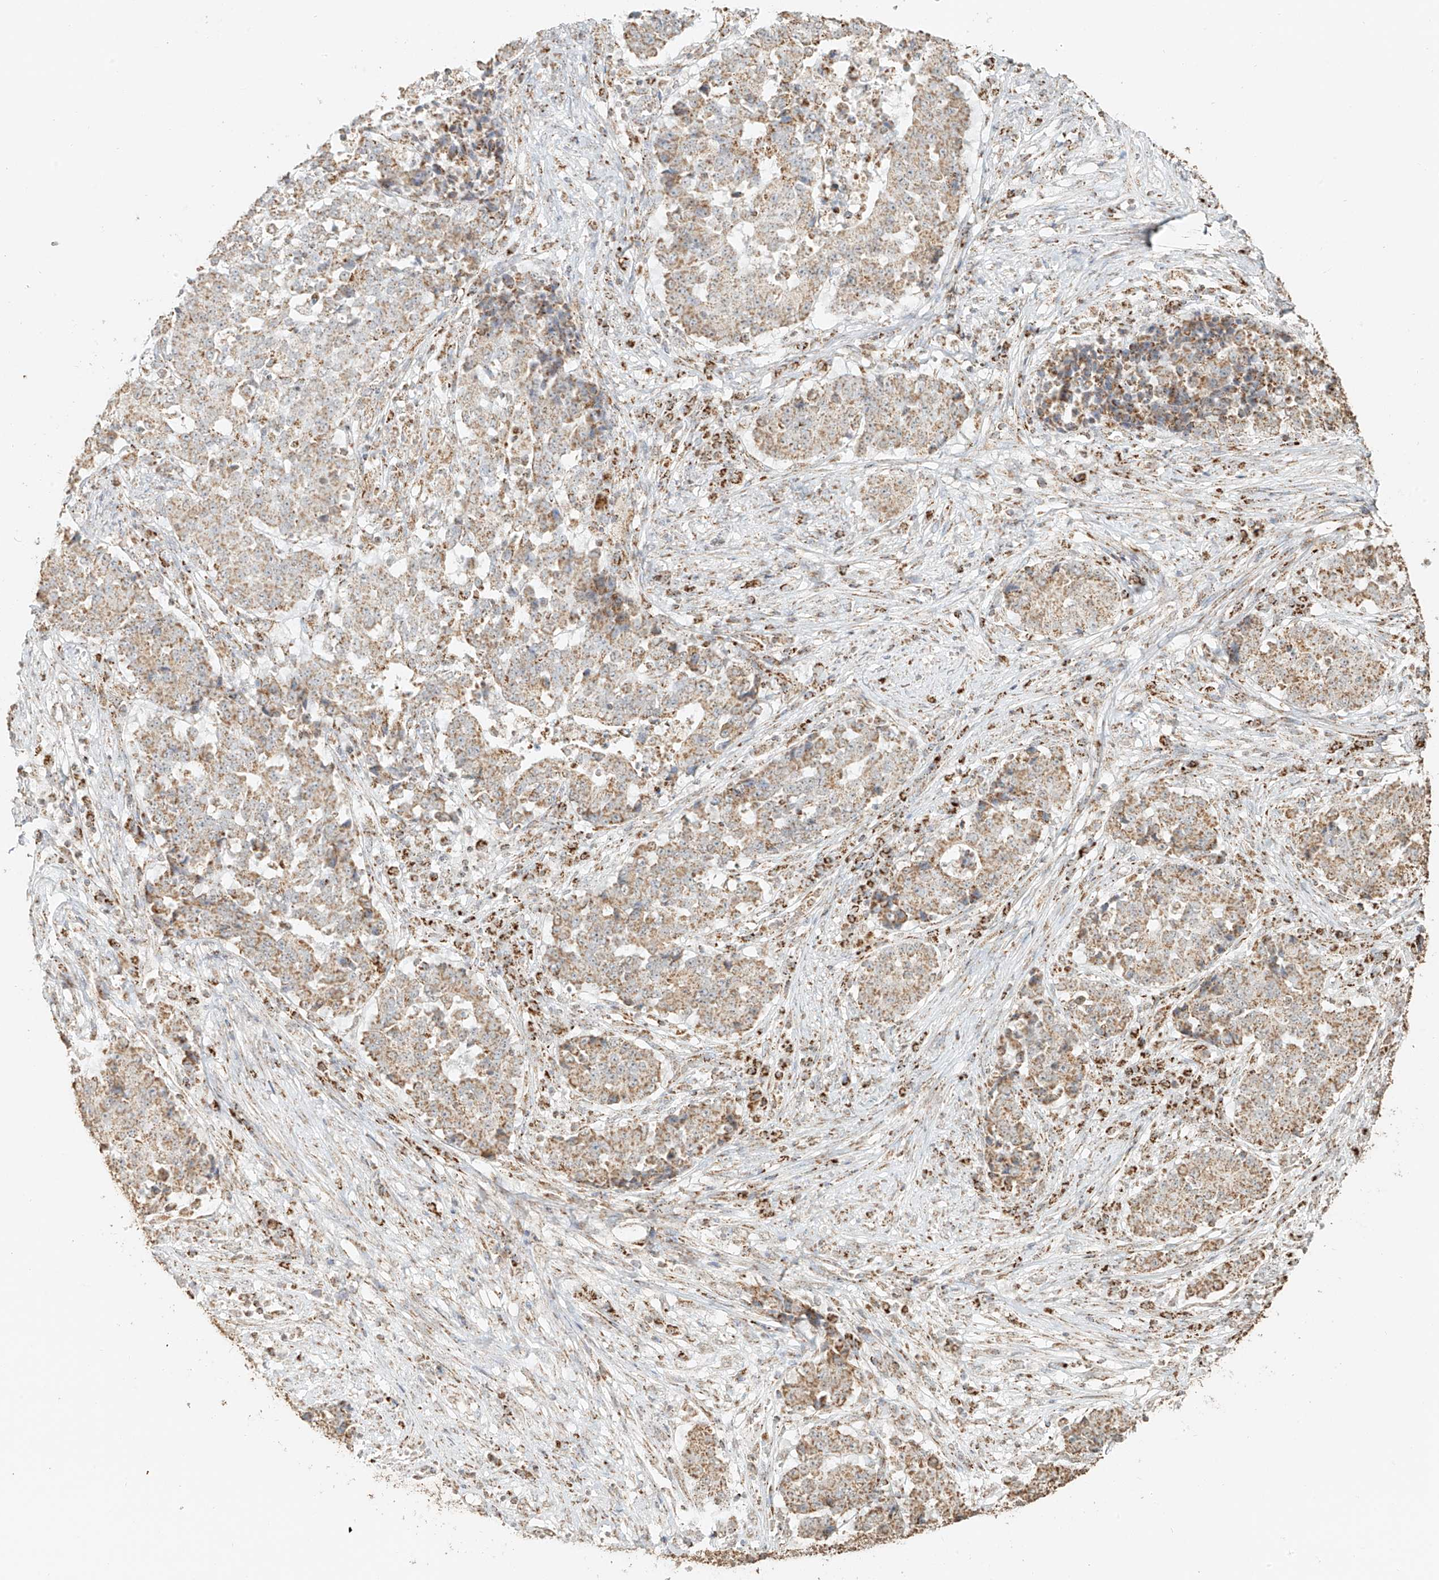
{"staining": {"intensity": "weak", "quantity": ">75%", "location": "cytoplasmic/membranous"}, "tissue": "stomach cancer", "cell_type": "Tumor cells", "image_type": "cancer", "snomed": [{"axis": "morphology", "description": "Adenocarcinoma, NOS"}, {"axis": "topography", "description": "Stomach"}], "caption": "Adenocarcinoma (stomach) stained with a brown dye demonstrates weak cytoplasmic/membranous positive expression in about >75% of tumor cells.", "gene": "MIPEP", "patient": {"sex": "male", "age": 59}}